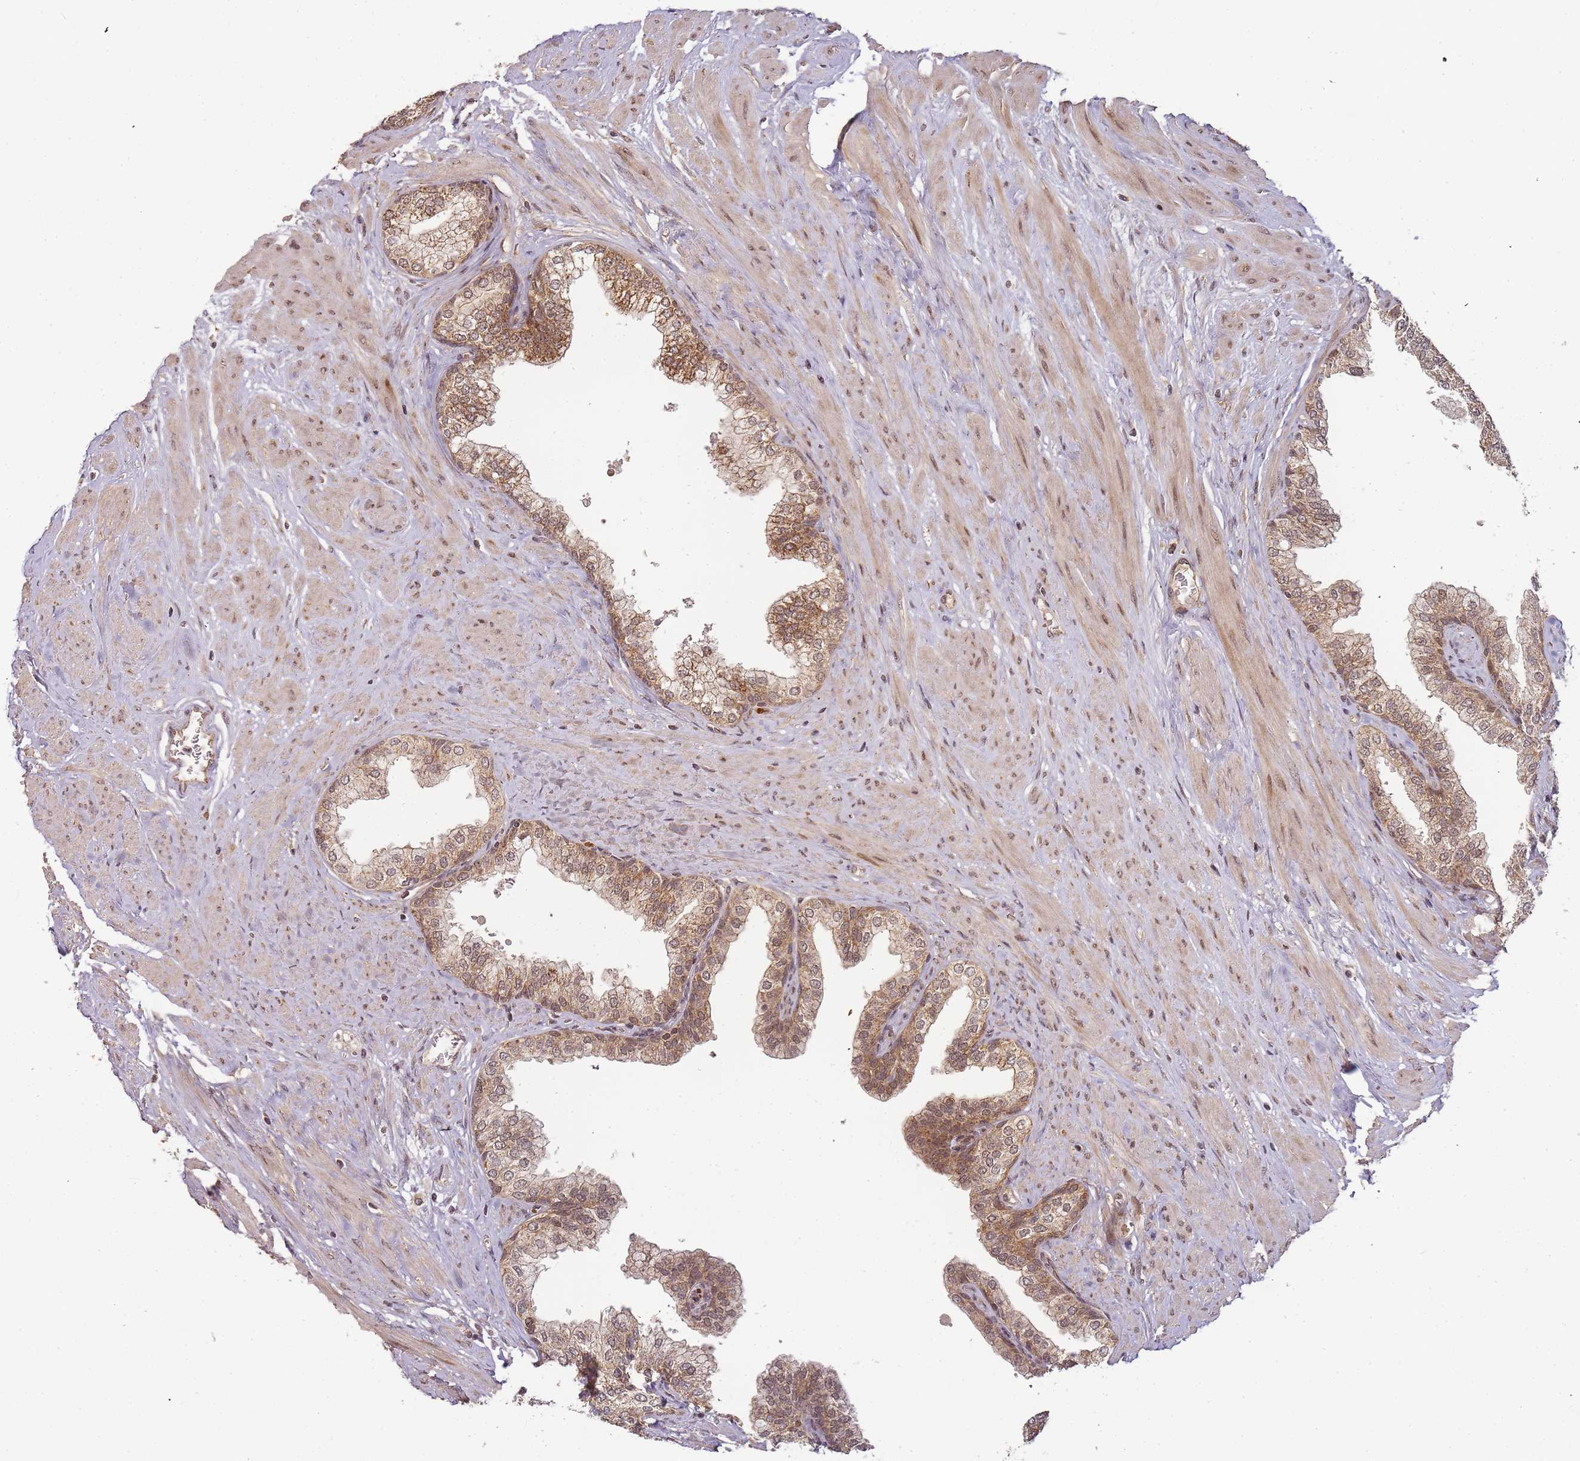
{"staining": {"intensity": "moderate", "quantity": ">75%", "location": "cytoplasmic/membranous,nuclear"}, "tissue": "prostate", "cell_type": "Glandular cells", "image_type": "normal", "snomed": [{"axis": "morphology", "description": "Normal tissue, NOS"}, {"axis": "morphology", "description": "Urothelial carcinoma, Low grade"}, {"axis": "topography", "description": "Urinary bladder"}, {"axis": "topography", "description": "Prostate"}], "caption": "Immunohistochemical staining of normal human prostate demonstrates medium levels of moderate cytoplasmic/membranous,nuclear staining in about >75% of glandular cells. The staining was performed using DAB (3,3'-diaminobenzidine), with brown indicating positive protein expression. Nuclei are stained blue with hematoxylin.", "gene": "ZNF497", "patient": {"sex": "male", "age": 60}}